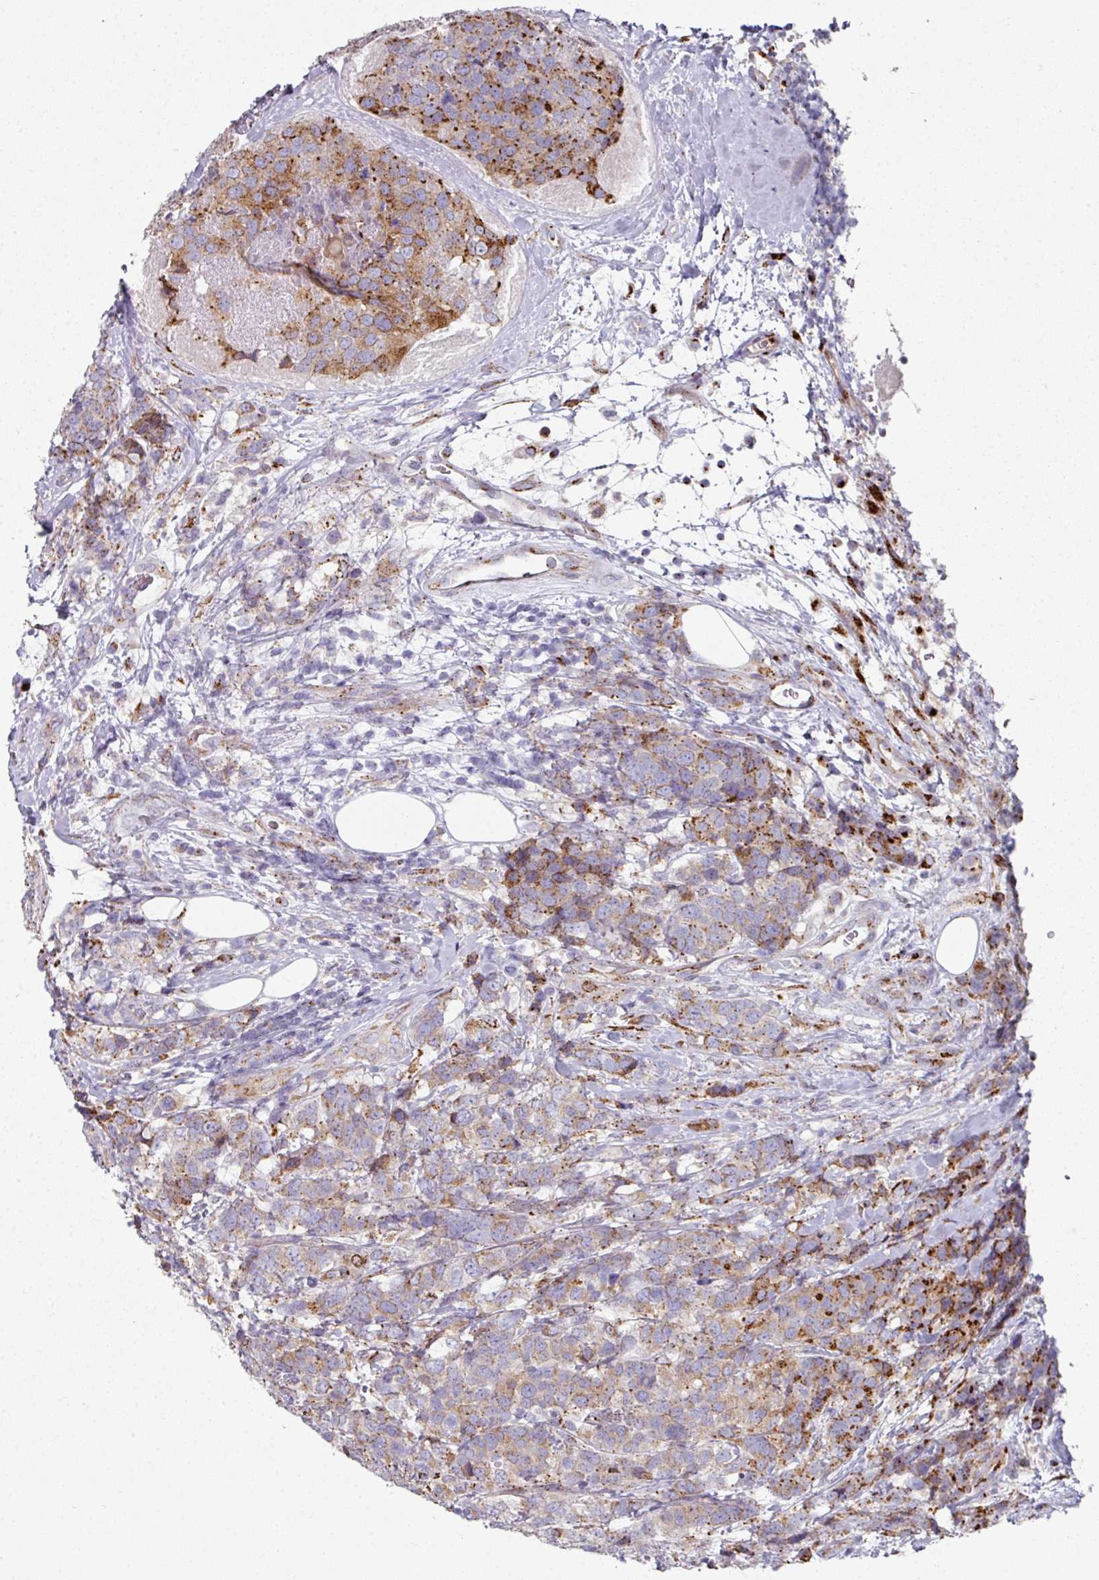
{"staining": {"intensity": "strong", "quantity": "25%-75%", "location": "cytoplasmic/membranous"}, "tissue": "breast cancer", "cell_type": "Tumor cells", "image_type": "cancer", "snomed": [{"axis": "morphology", "description": "Lobular carcinoma"}, {"axis": "topography", "description": "Breast"}], "caption": "A high amount of strong cytoplasmic/membranous positivity is identified in about 25%-75% of tumor cells in lobular carcinoma (breast) tissue. Ihc stains the protein of interest in brown and the nuclei are stained blue.", "gene": "CCDC85B", "patient": {"sex": "female", "age": 59}}